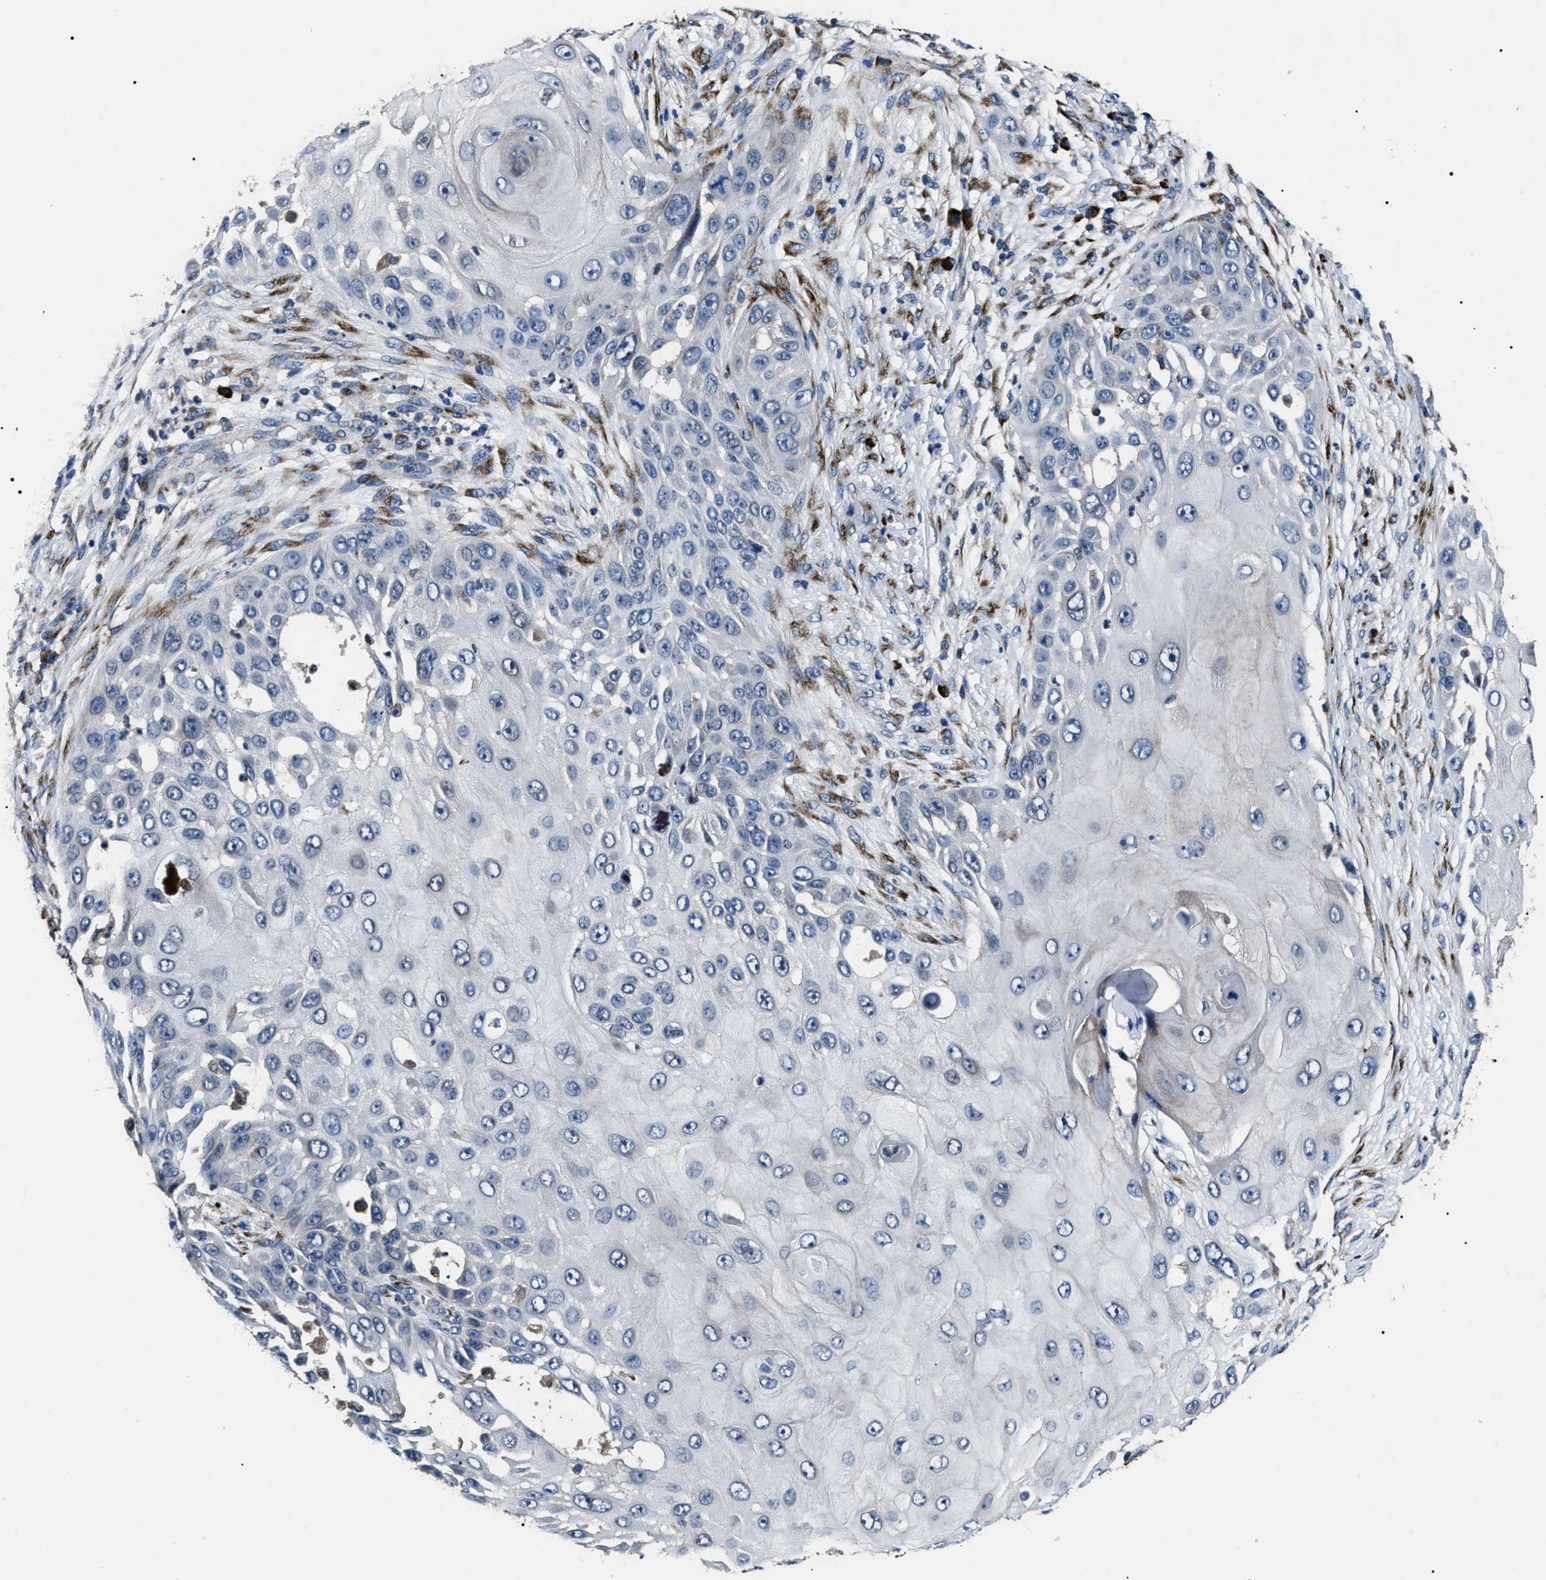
{"staining": {"intensity": "negative", "quantity": "none", "location": "none"}, "tissue": "skin cancer", "cell_type": "Tumor cells", "image_type": "cancer", "snomed": [{"axis": "morphology", "description": "Squamous cell carcinoma, NOS"}, {"axis": "topography", "description": "Skin"}], "caption": "DAB immunohistochemical staining of human squamous cell carcinoma (skin) demonstrates no significant staining in tumor cells.", "gene": "LRRC14", "patient": {"sex": "female", "age": 44}}